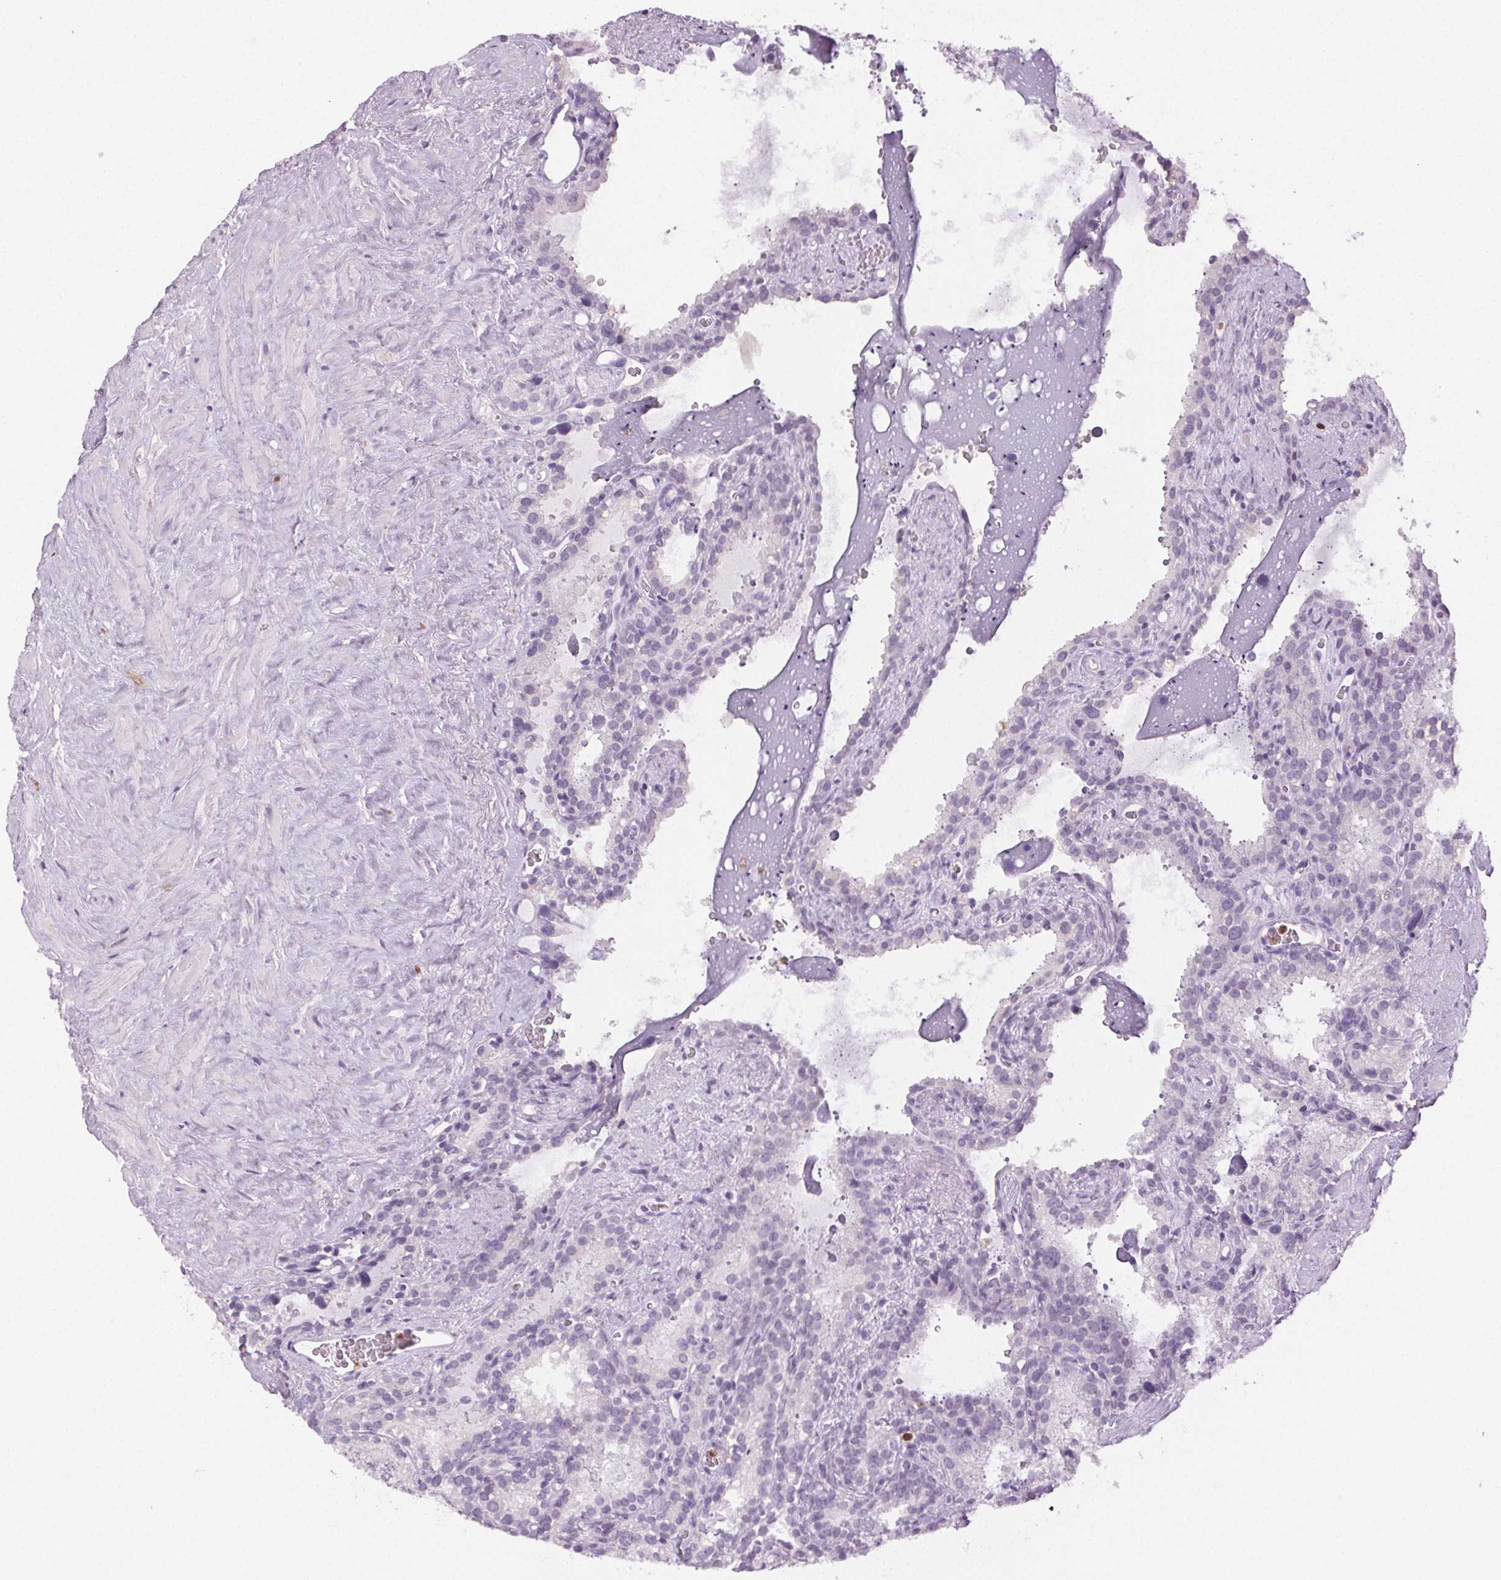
{"staining": {"intensity": "negative", "quantity": "none", "location": "none"}, "tissue": "seminal vesicle", "cell_type": "Glandular cells", "image_type": "normal", "snomed": [{"axis": "morphology", "description": "Normal tissue, NOS"}, {"axis": "topography", "description": "Prostate"}, {"axis": "topography", "description": "Seminal veicle"}], "caption": "Immunohistochemistry histopathology image of benign human seminal vesicle stained for a protein (brown), which reveals no expression in glandular cells. Nuclei are stained in blue.", "gene": "MPO", "patient": {"sex": "male", "age": 71}}